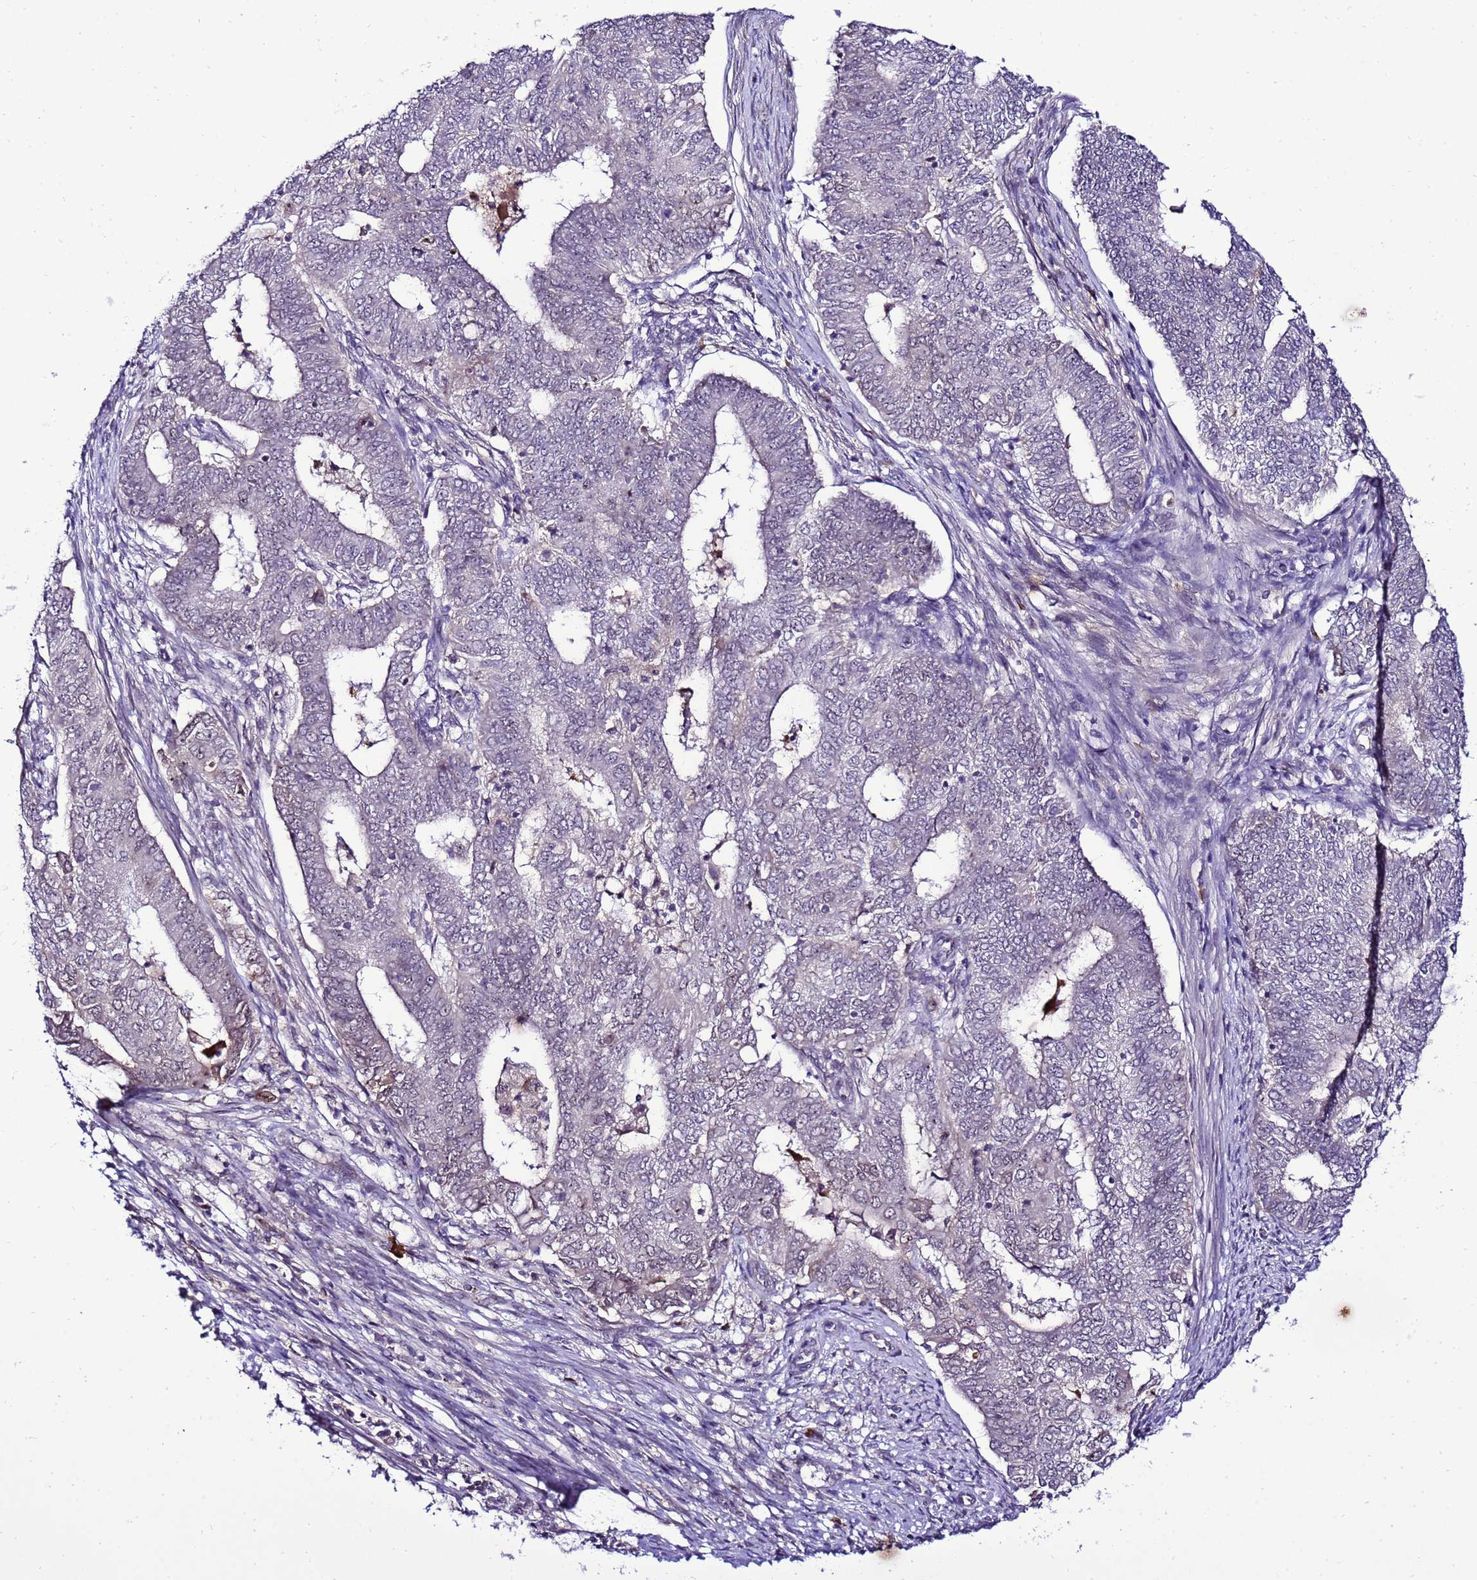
{"staining": {"intensity": "negative", "quantity": "none", "location": "none"}, "tissue": "endometrial cancer", "cell_type": "Tumor cells", "image_type": "cancer", "snomed": [{"axis": "morphology", "description": "Adenocarcinoma, NOS"}, {"axis": "topography", "description": "Endometrium"}], "caption": "High power microscopy photomicrograph of an IHC histopathology image of endometrial cancer, revealing no significant positivity in tumor cells.", "gene": "C19orf47", "patient": {"sex": "female", "age": 62}}